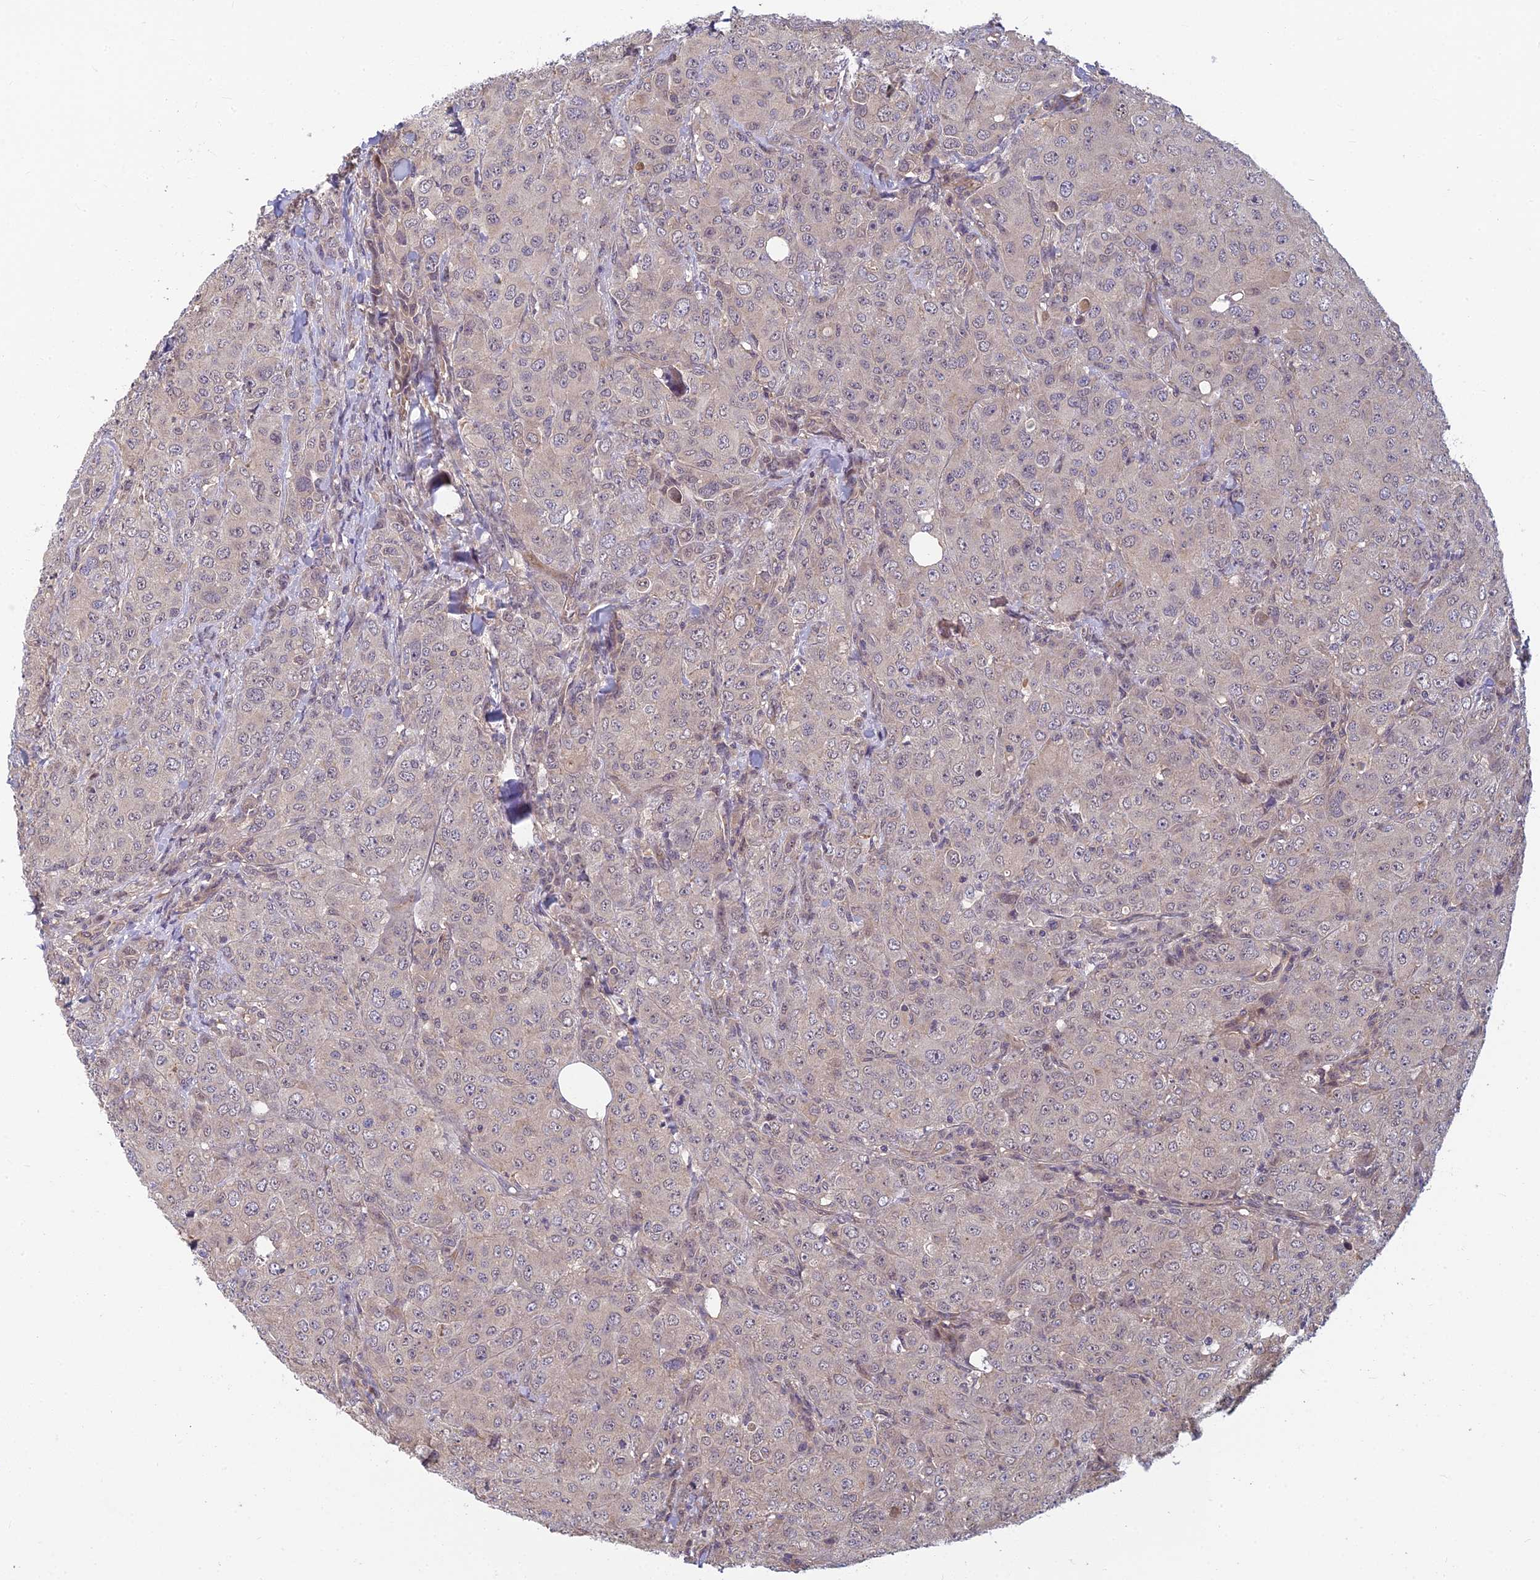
{"staining": {"intensity": "weak", "quantity": "<25%", "location": "cytoplasmic/membranous"}, "tissue": "breast cancer", "cell_type": "Tumor cells", "image_type": "cancer", "snomed": [{"axis": "morphology", "description": "Duct carcinoma"}, {"axis": "topography", "description": "Breast"}], "caption": "There is no significant staining in tumor cells of intraductal carcinoma (breast). (DAB immunohistochemistry (IHC) with hematoxylin counter stain).", "gene": "PIKFYVE", "patient": {"sex": "female", "age": 43}}